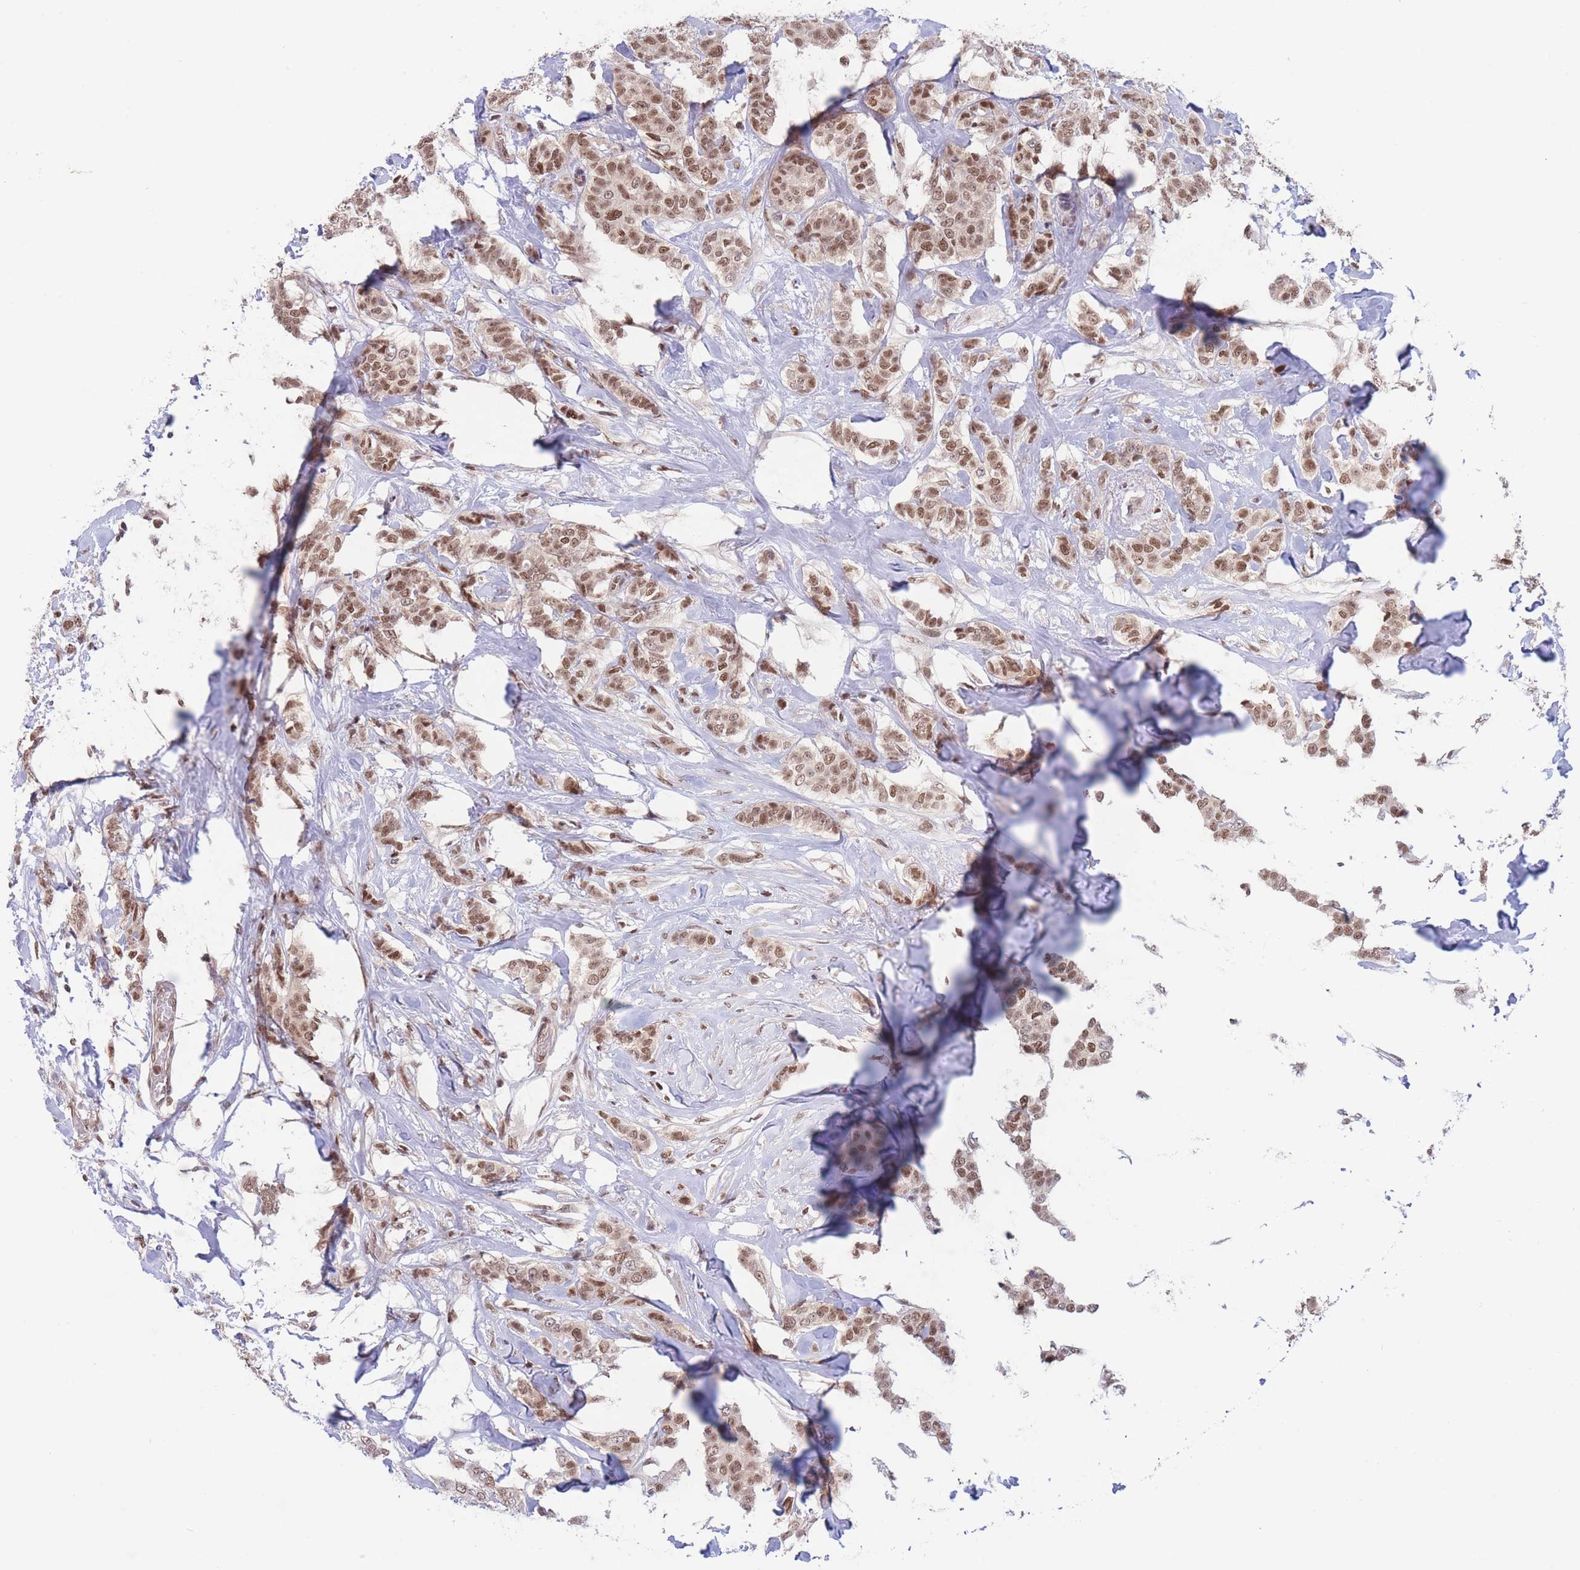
{"staining": {"intensity": "moderate", "quantity": ">75%", "location": "nuclear"}, "tissue": "breast cancer", "cell_type": "Tumor cells", "image_type": "cancer", "snomed": [{"axis": "morphology", "description": "Duct carcinoma"}, {"axis": "topography", "description": "Breast"}], "caption": "A brown stain highlights moderate nuclear expression of a protein in breast cancer tumor cells. (DAB IHC with brightfield microscopy, high magnification).", "gene": "SMAD9", "patient": {"sex": "female", "age": 72}}